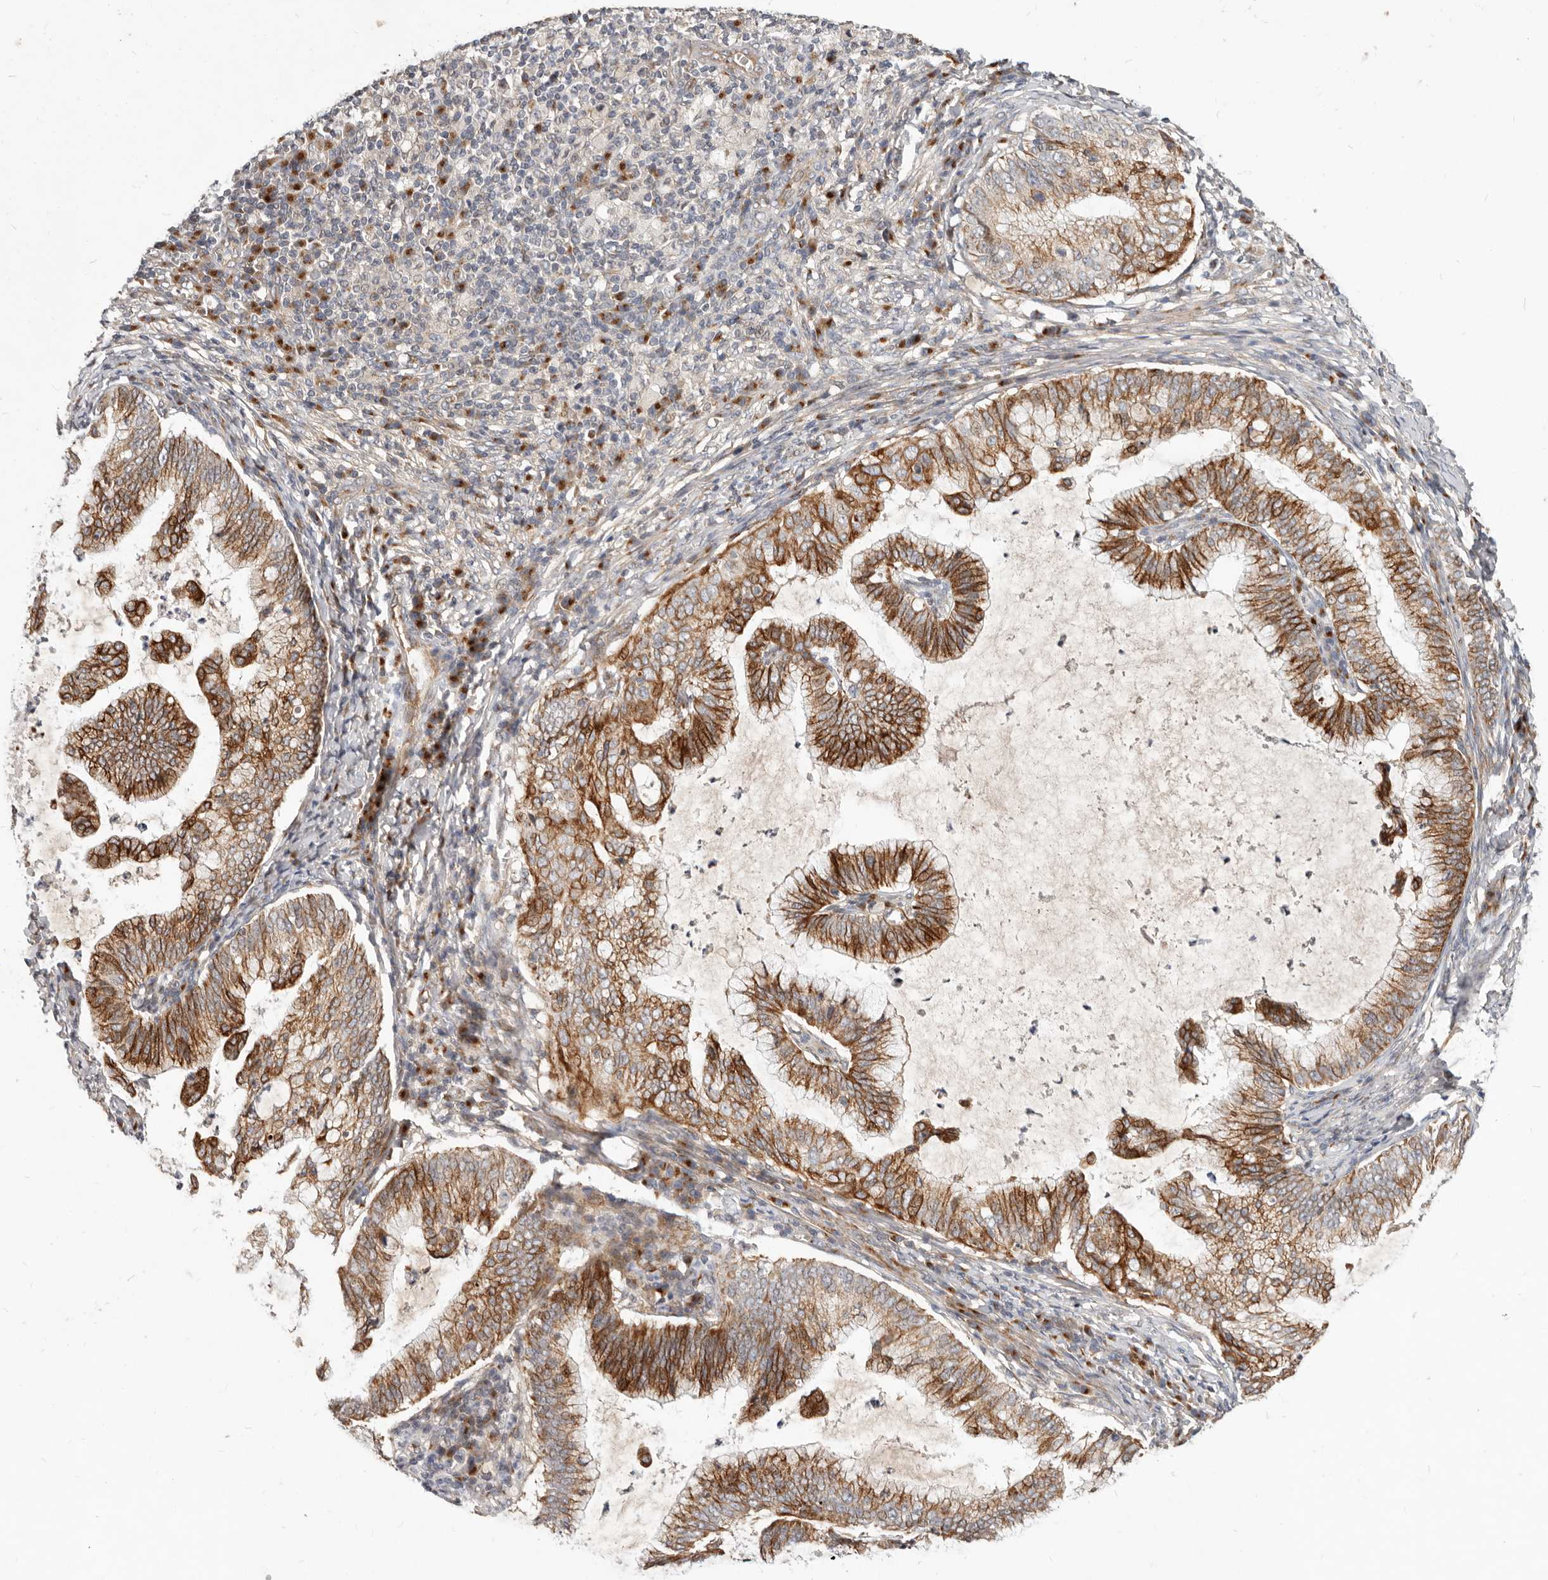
{"staining": {"intensity": "strong", "quantity": ">75%", "location": "cytoplasmic/membranous"}, "tissue": "cervical cancer", "cell_type": "Tumor cells", "image_type": "cancer", "snomed": [{"axis": "morphology", "description": "Adenocarcinoma, NOS"}, {"axis": "topography", "description": "Cervix"}], "caption": "Human adenocarcinoma (cervical) stained with a brown dye demonstrates strong cytoplasmic/membranous positive expression in approximately >75% of tumor cells.", "gene": "NPY4R", "patient": {"sex": "female", "age": 36}}